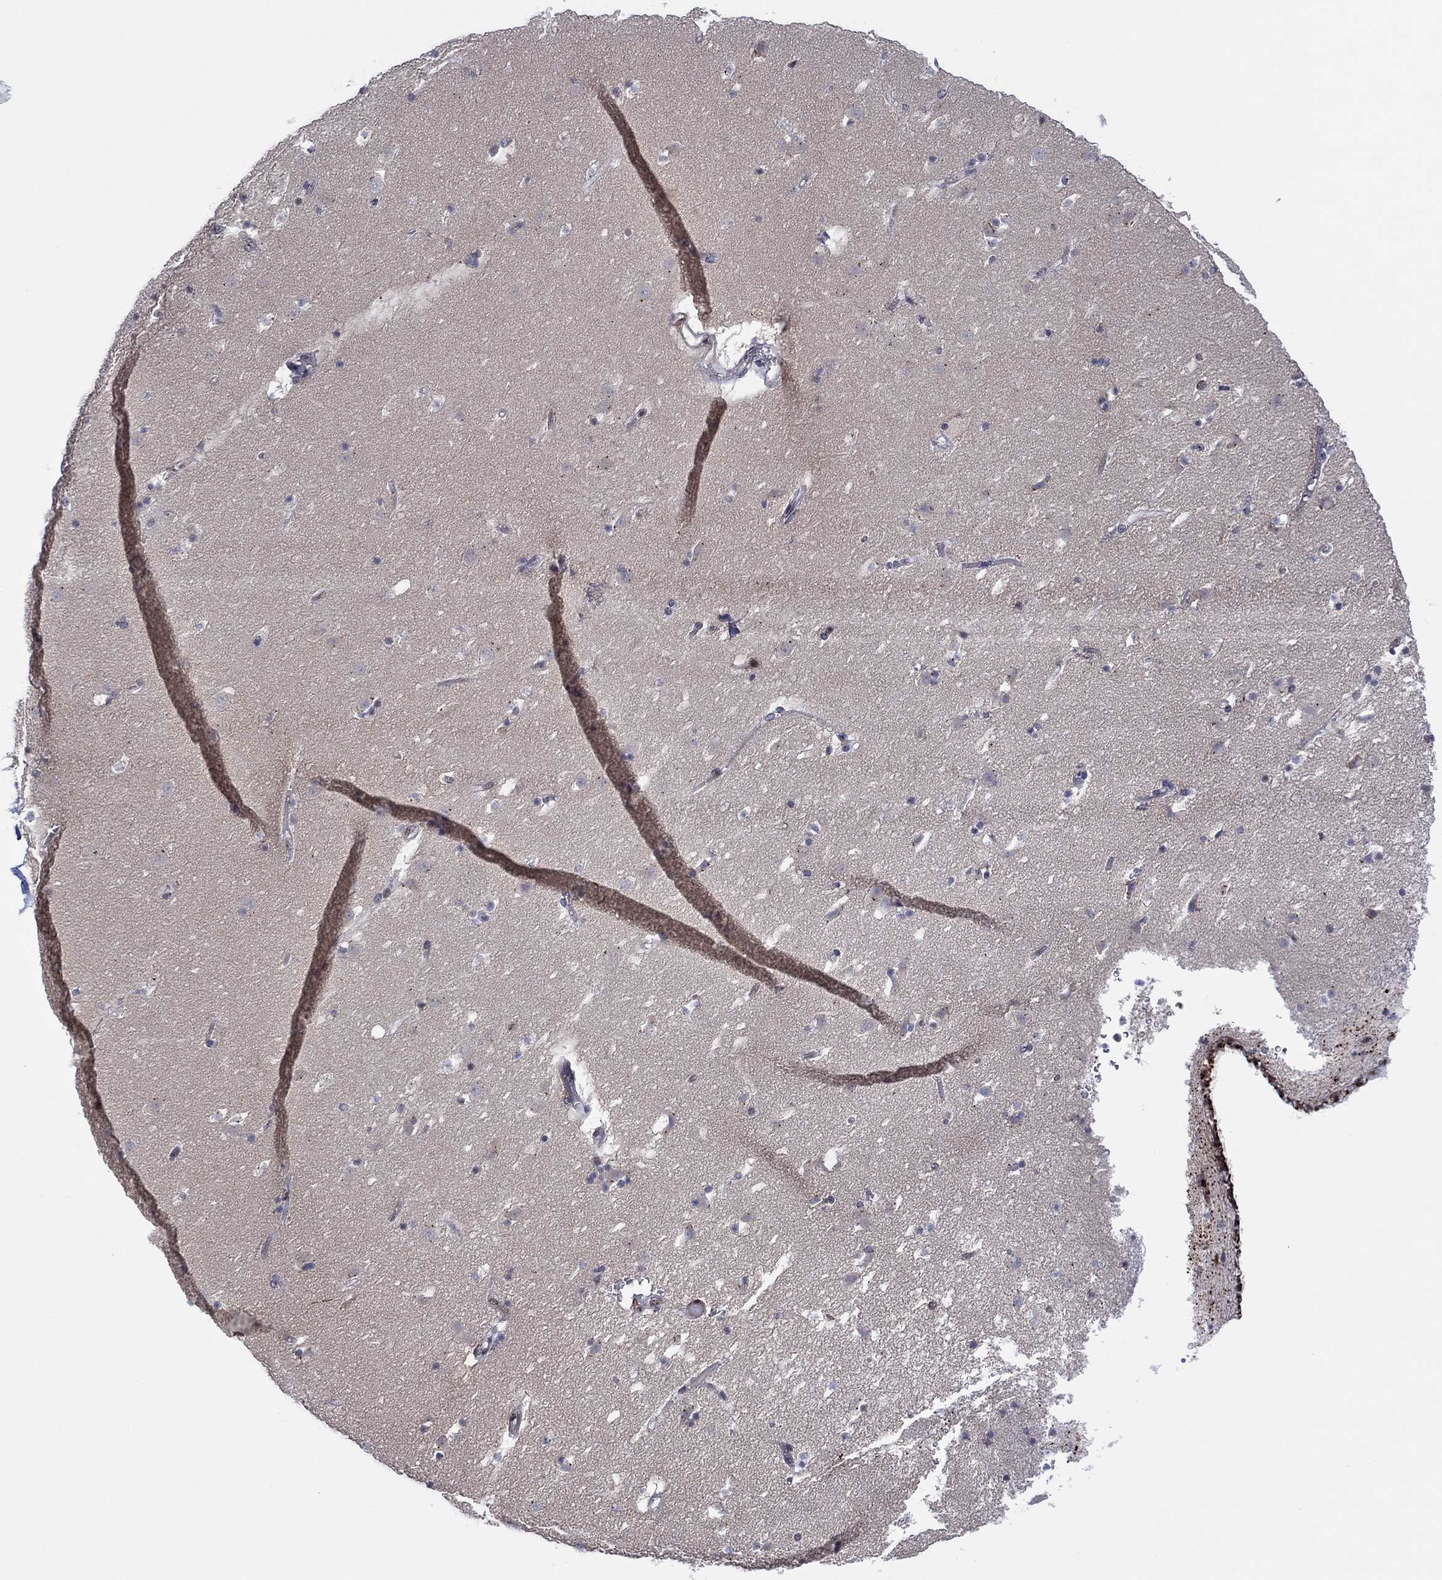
{"staining": {"intensity": "negative", "quantity": "none", "location": "none"}, "tissue": "caudate", "cell_type": "Glial cells", "image_type": "normal", "snomed": [{"axis": "morphology", "description": "Normal tissue, NOS"}, {"axis": "topography", "description": "Lateral ventricle wall"}], "caption": "Image shows no protein expression in glial cells of normal caudate. The staining is performed using DAB (3,3'-diaminobenzidine) brown chromogen with nuclei counter-stained in using hematoxylin.", "gene": "GSE1", "patient": {"sex": "female", "age": 42}}